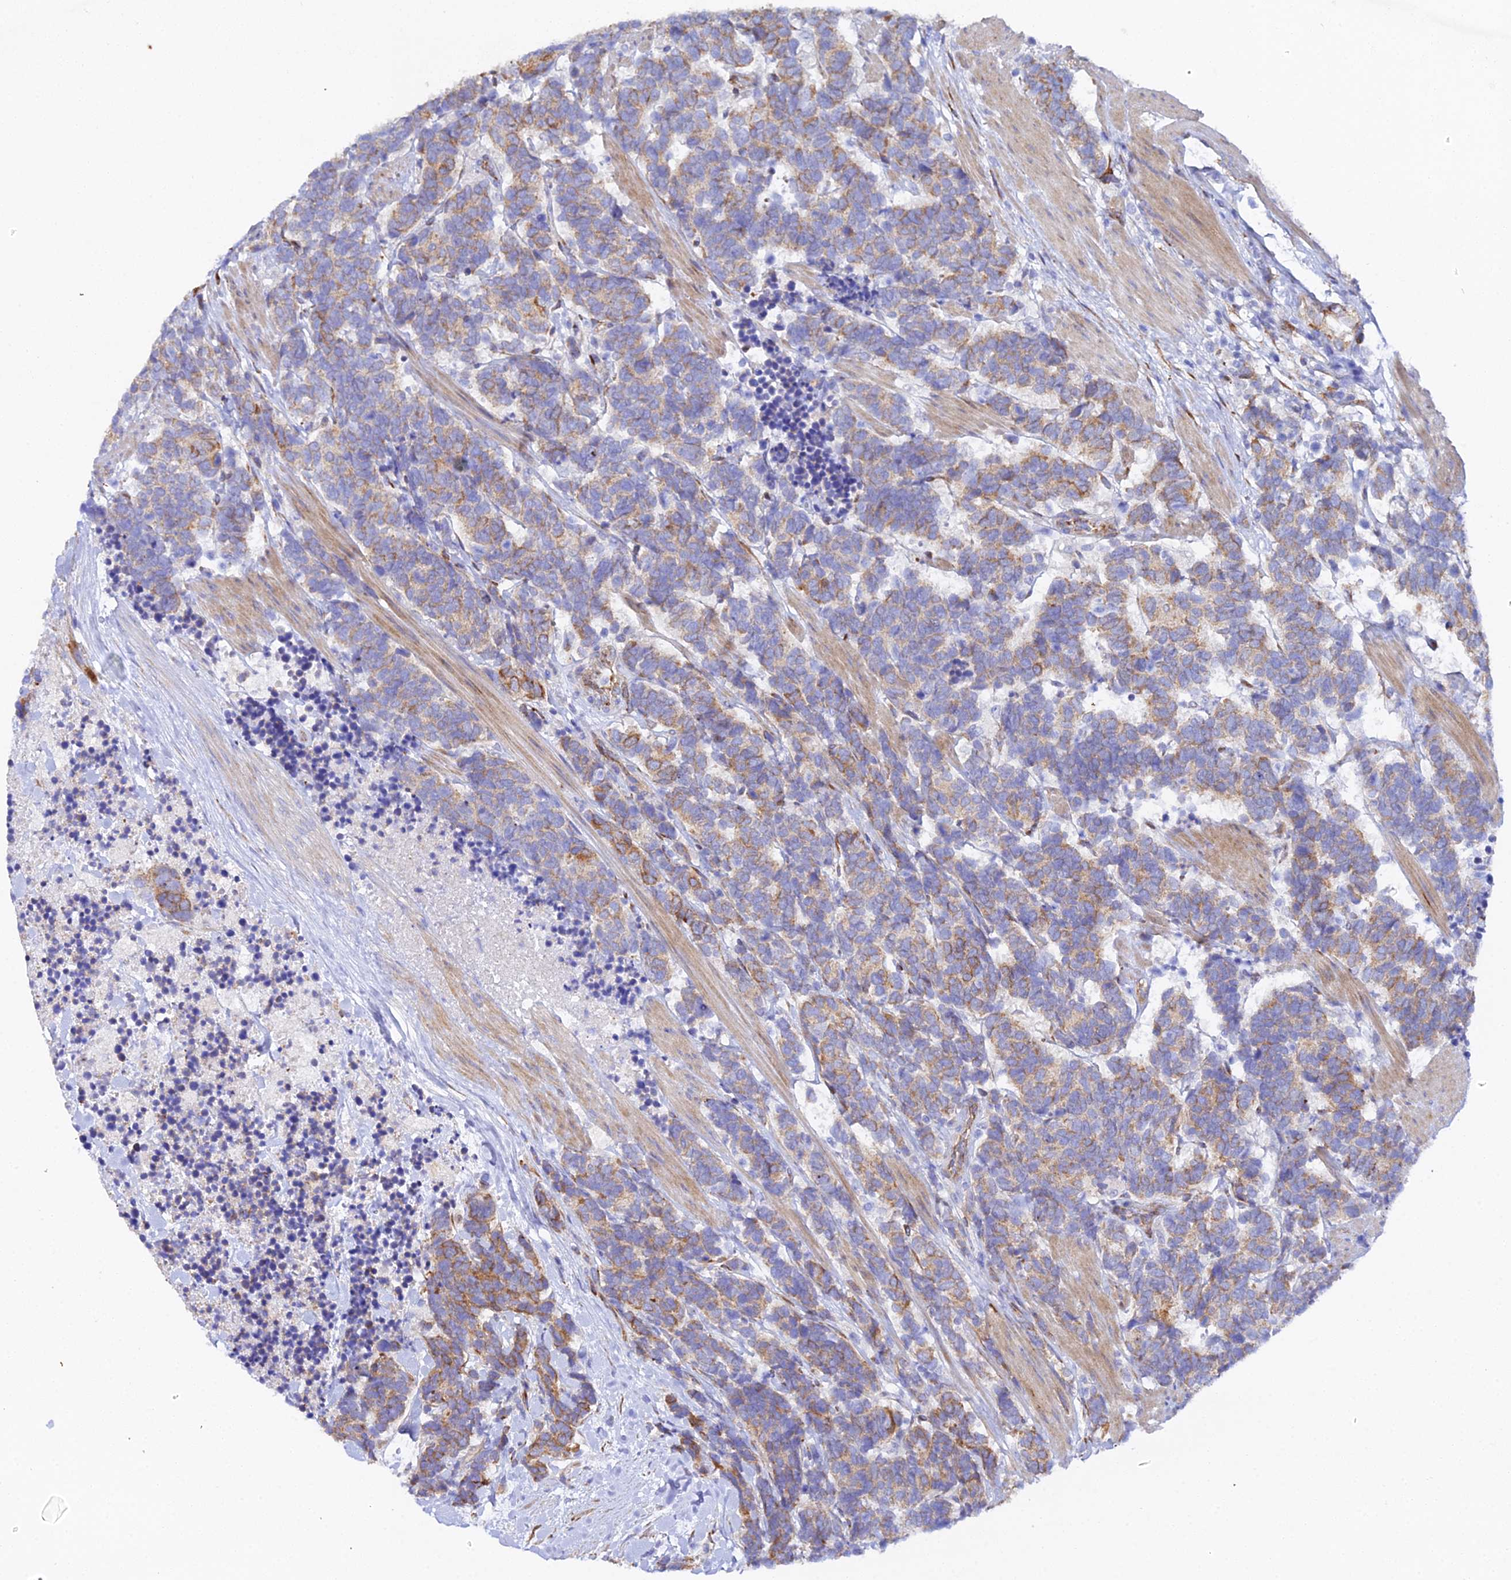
{"staining": {"intensity": "moderate", "quantity": ">75%", "location": "cytoplasmic/membranous"}, "tissue": "carcinoid", "cell_type": "Tumor cells", "image_type": "cancer", "snomed": [{"axis": "morphology", "description": "Carcinoma, NOS"}, {"axis": "morphology", "description": "Carcinoid, malignant, NOS"}, {"axis": "topography", "description": "Prostate"}], "caption": "Carcinoid stained with a brown dye displays moderate cytoplasmic/membranous positive staining in about >75% of tumor cells.", "gene": "CFAP45", "patient": {"sex": "male", "age": 57}}